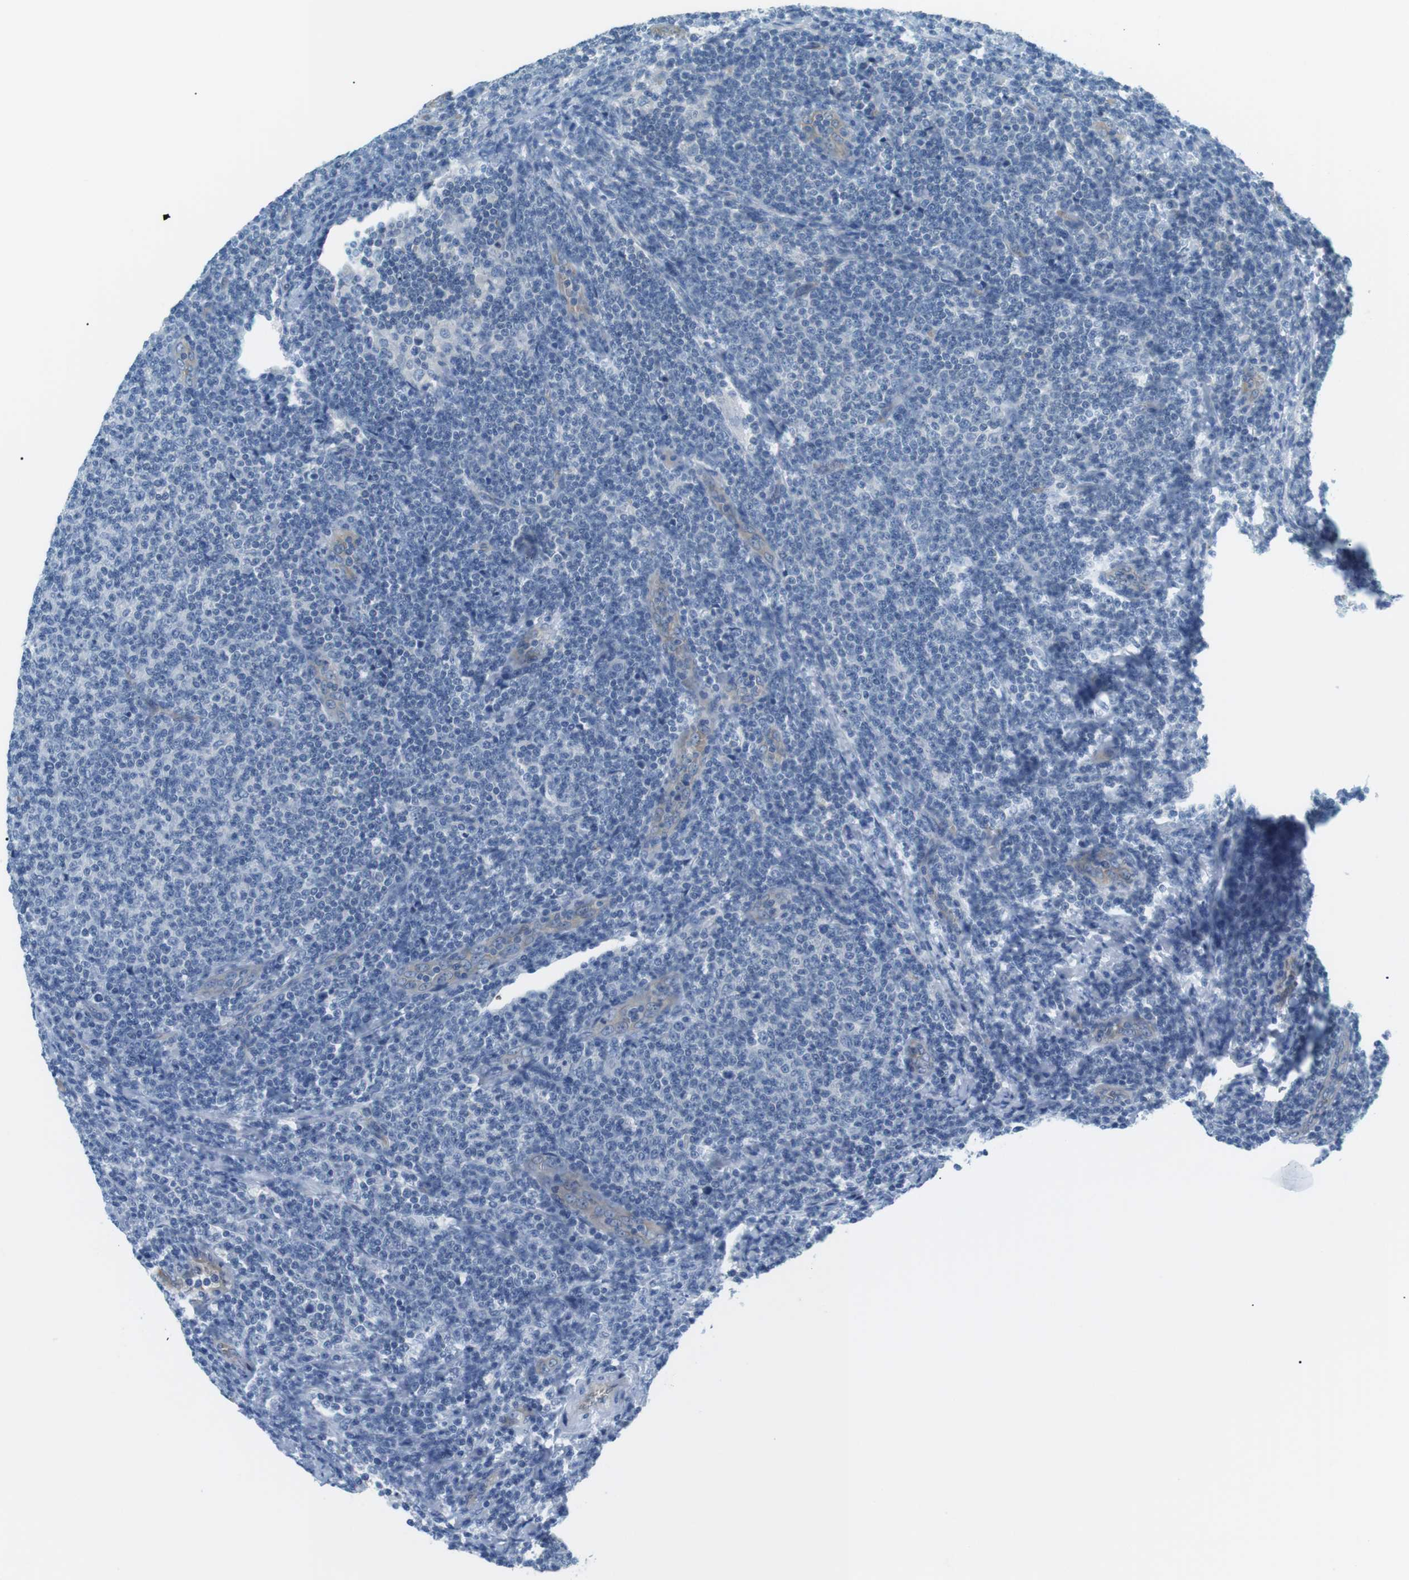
{"staining": {"intensity": "negative", "quantity": "none", "location": "none"}, "tissue": "lymphoma", "cell_type": "Tumor cells", "image_type": "cancer", "snomed": [{"axis": "morphology", "description": "Malignant lymphoma, non-Hodgkin's type, Low grade"}, {"axis": "topography", "description": "Lymph node"}], "caption": "Tumor cells are negative for protein expression in human malignant lymphoma, non-Hodgkin's type (low-grade).", "gene": "ADCY10", "patient": {"sex": "male", "age": 66}}